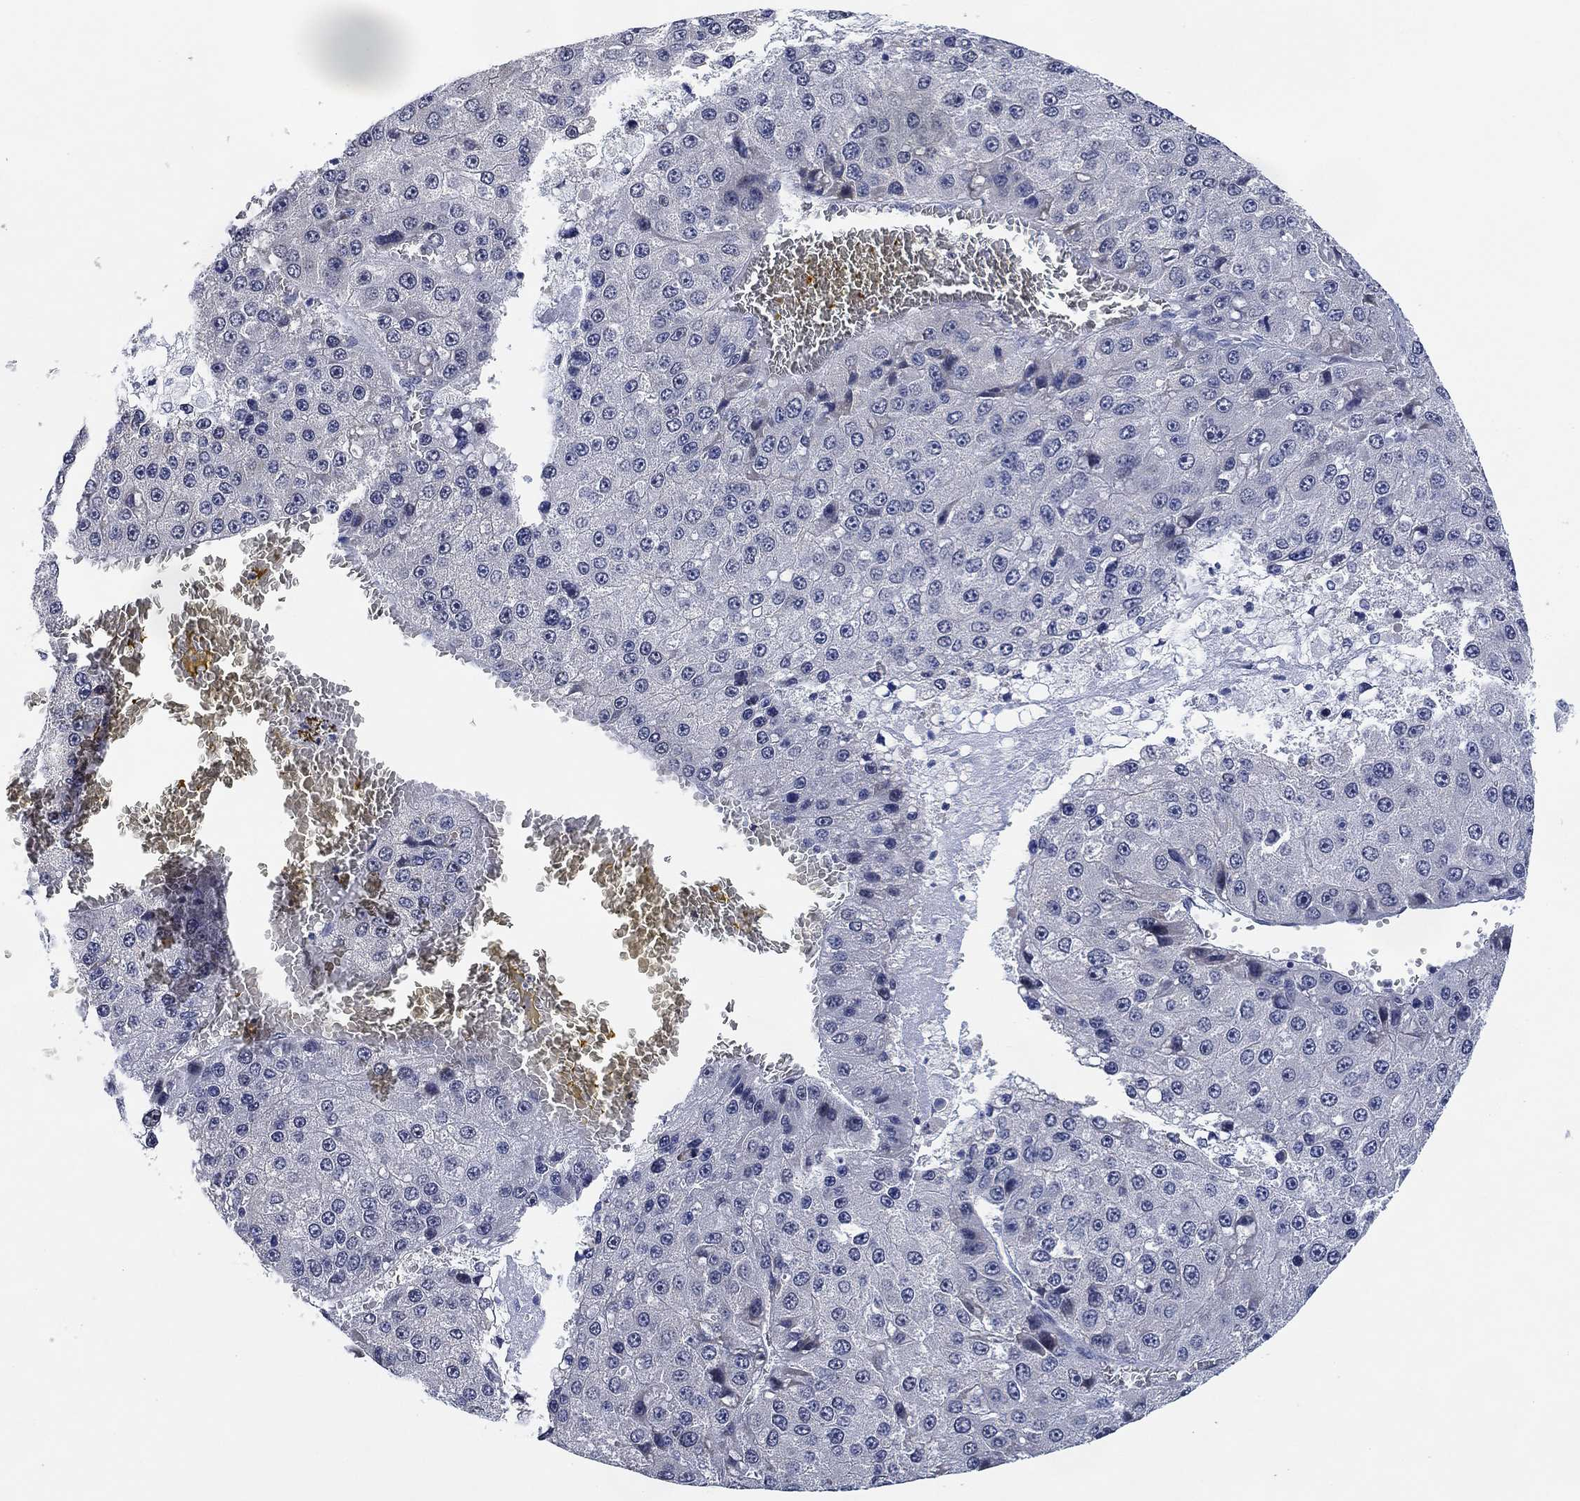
{"staining": {"intensity": "negative", "quantity": "none", "location": "none"}, "tissue": "liver cancer", "cell_type": "Tumor cells", "image_type": "cancer", "snomed": [{"axis": "morphology", "description": "Carcinoma, Hepatocellular, NOS"}, {"axis": "topography", "description": "Liver"}], "caption": "Tumor cells show no significant protein expression in liver hepatocellular carcinoma.", "gene": "DAZL", "patient": {"sex": "female", "age": 73}}